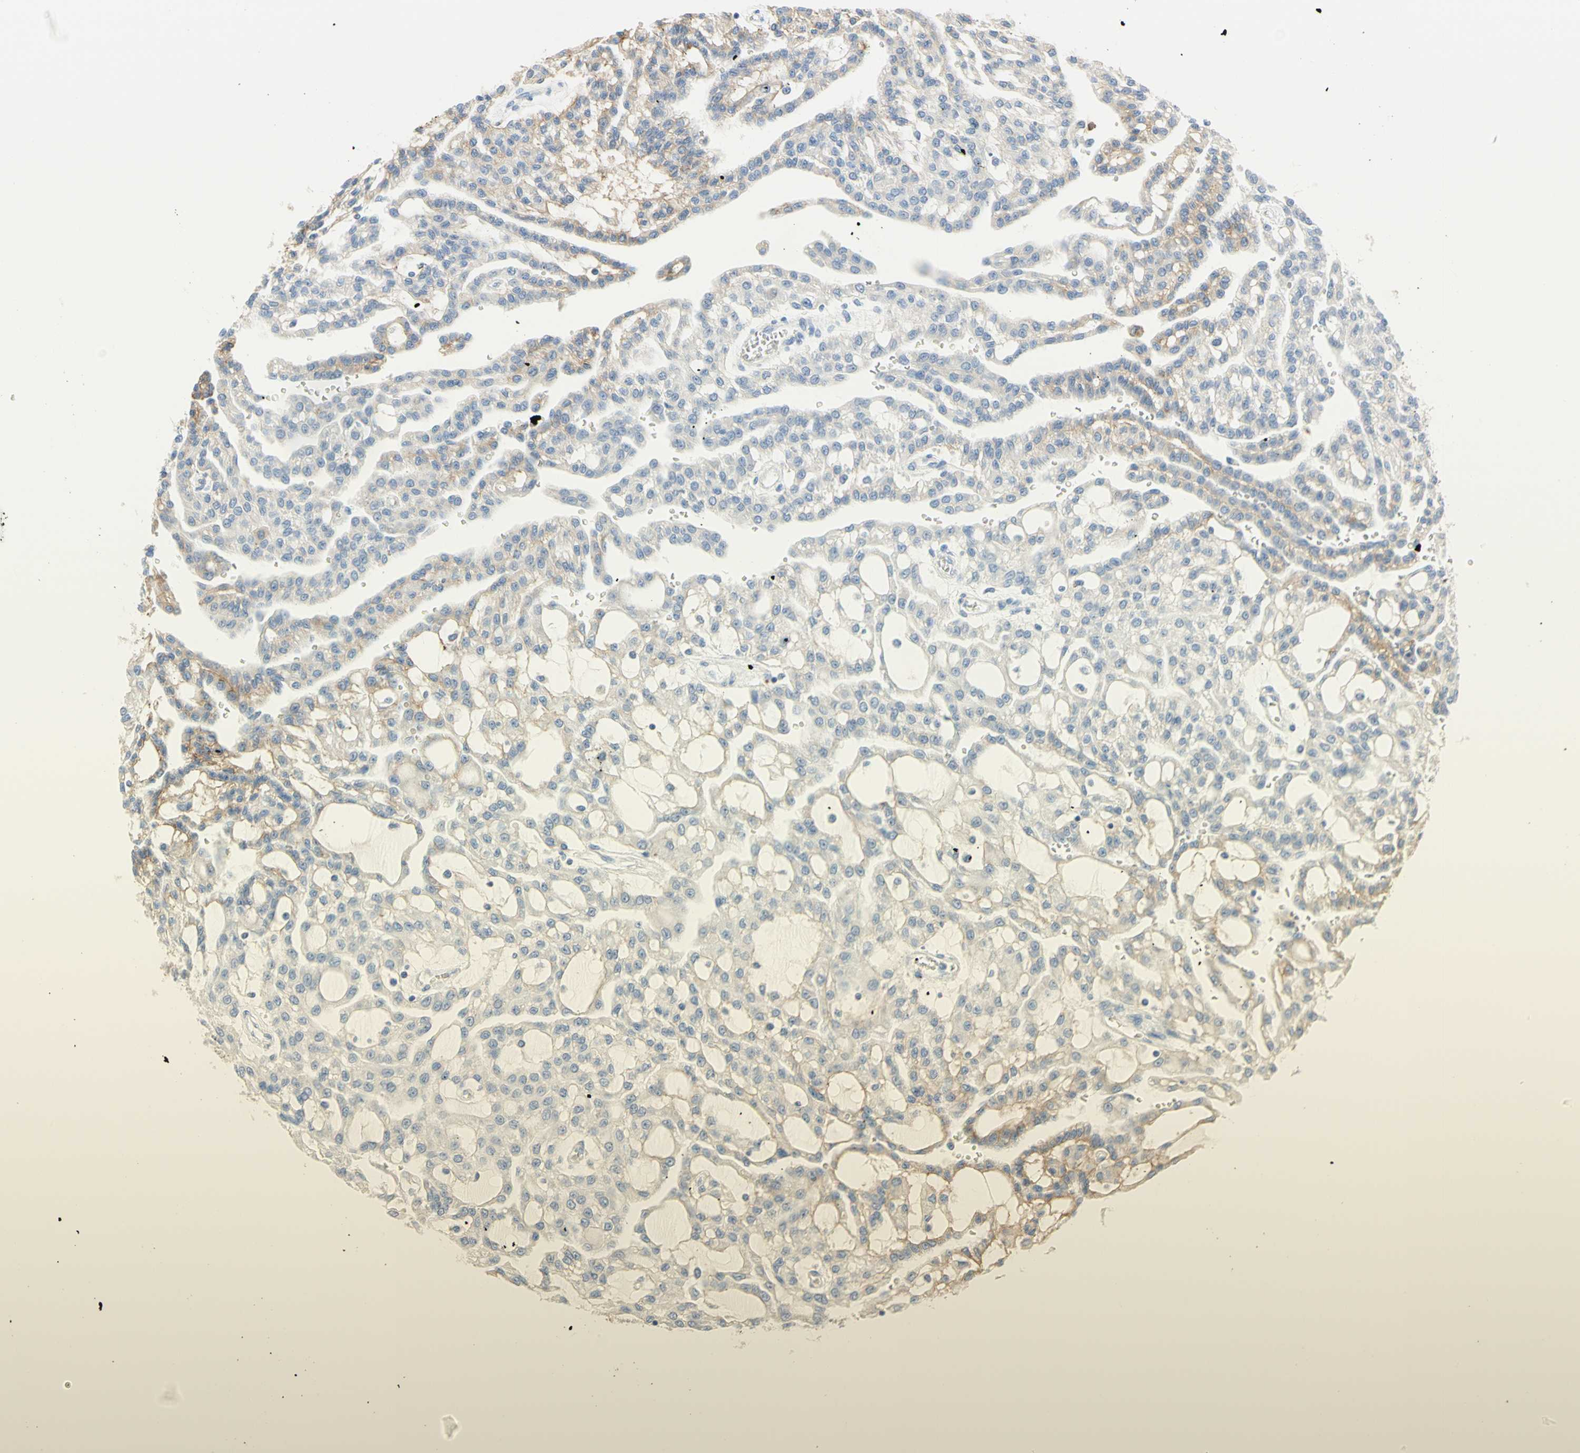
{"staining": {"intensity": "moderate", "quantity": "<25%", "location": "cytoplasmic/membranous"}, "tissue": "renal cancer", "cell_type": "Tumor cells", "image_type": "cancer", "snomed": [{"axis": "morphology", "description": "Adenocarcinoma, NOS"}, {"axis": "topography", "description": "Kidney"}], "caption": "Protein expression analysis of human renal cancer (adenocarcinoma) reveals moderate cytoplasmic/membranous staining in about <25% of tumor cells.", "gene": "NECTIN4", "patient": {"sex": "male", "age": 63}}